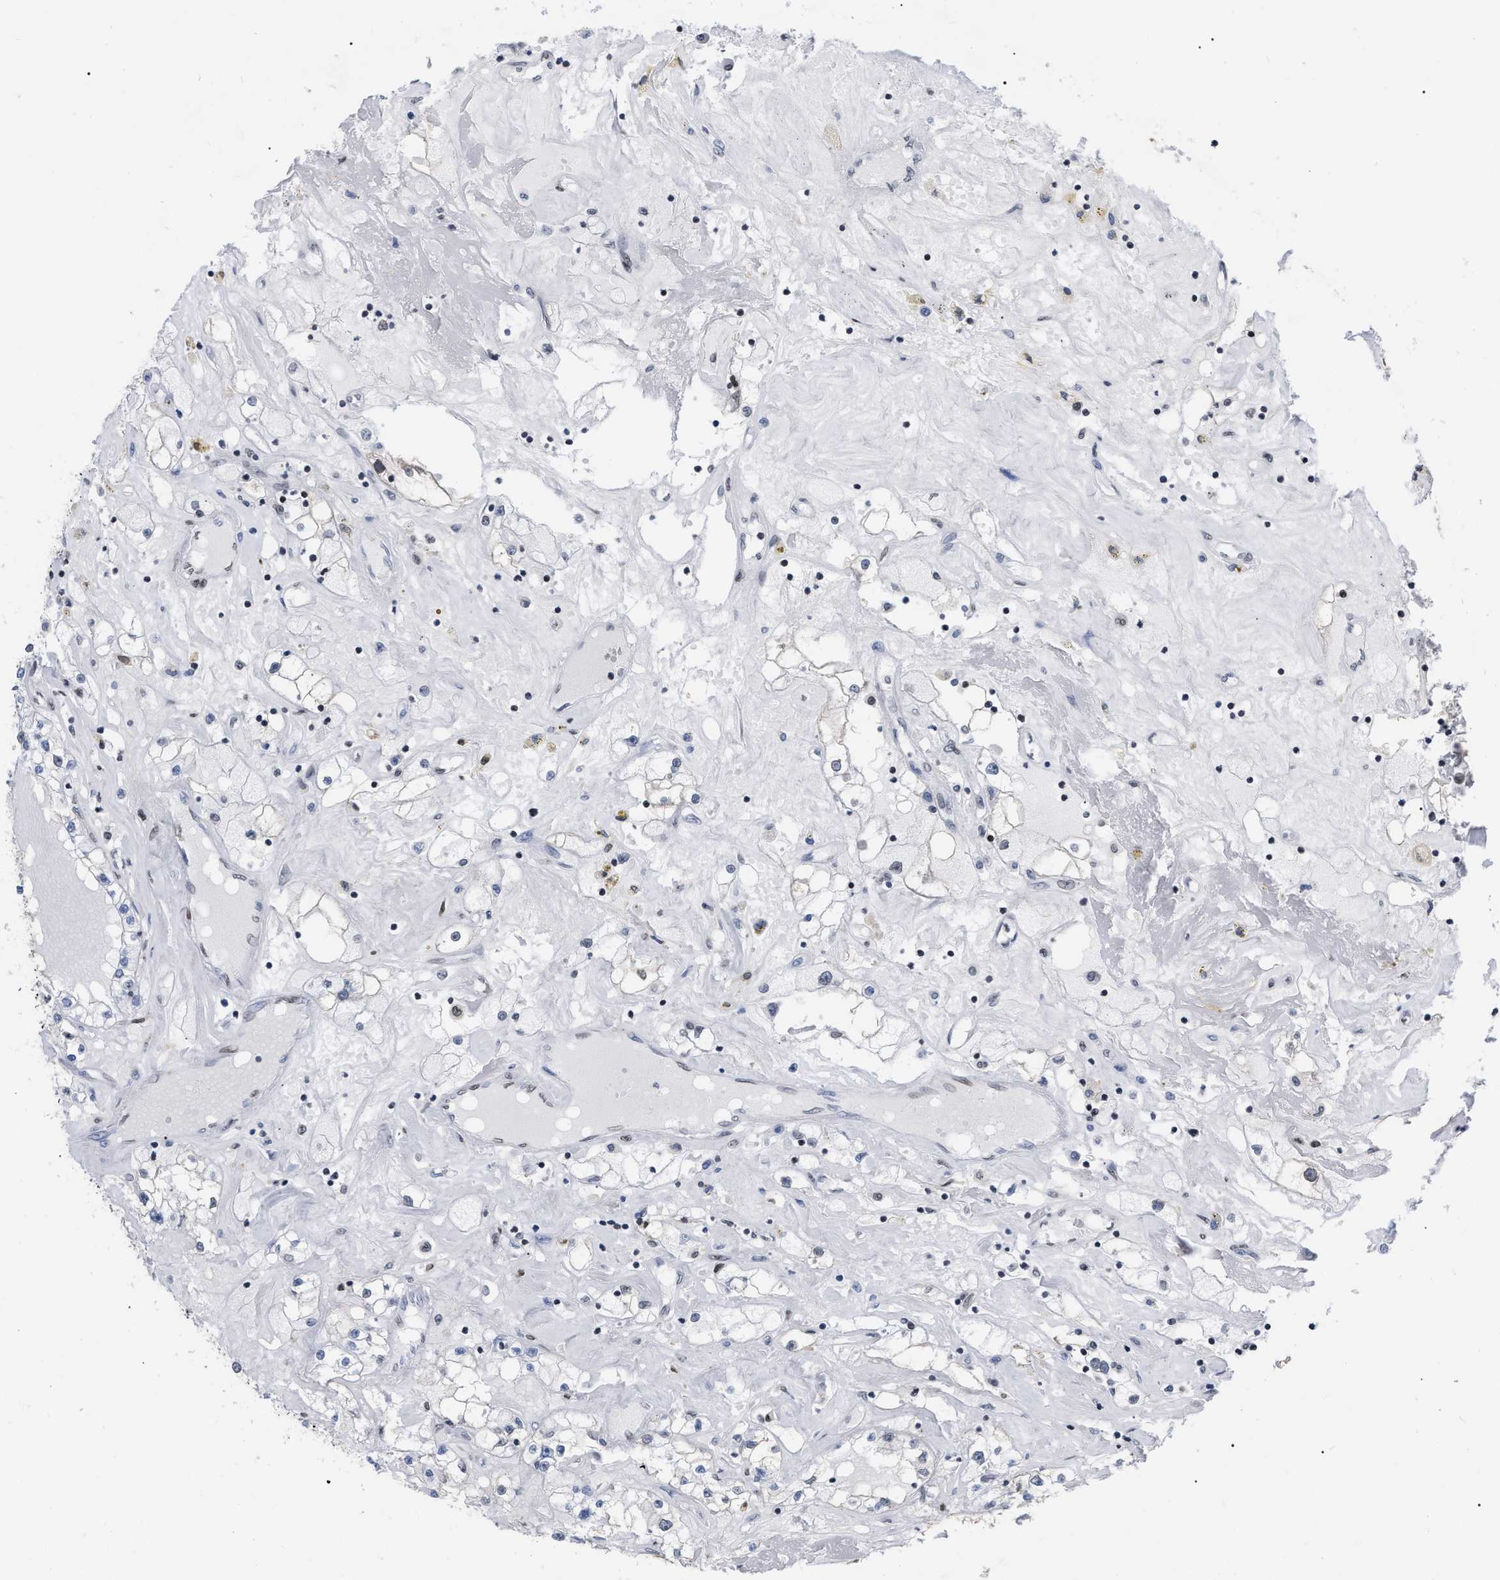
{"staining": {"intensity": "negative", "quantity": "none", "location": "none"}, "tissue": "renal cancer", "cell_type": "Tumor cells", "image_type": "cancer", "snomed": [{"axis": "morphology", "description": "Adenocarcinoma, NOS"}, {"axis": "topography", "description": "Kidney"}], "caption": "Histopathology image shows no significant protein expression in tumor cells of renal cancer (adenocarcinoma).", "gene": "TPR", "patient": {"sex": "male", "age": 56}}